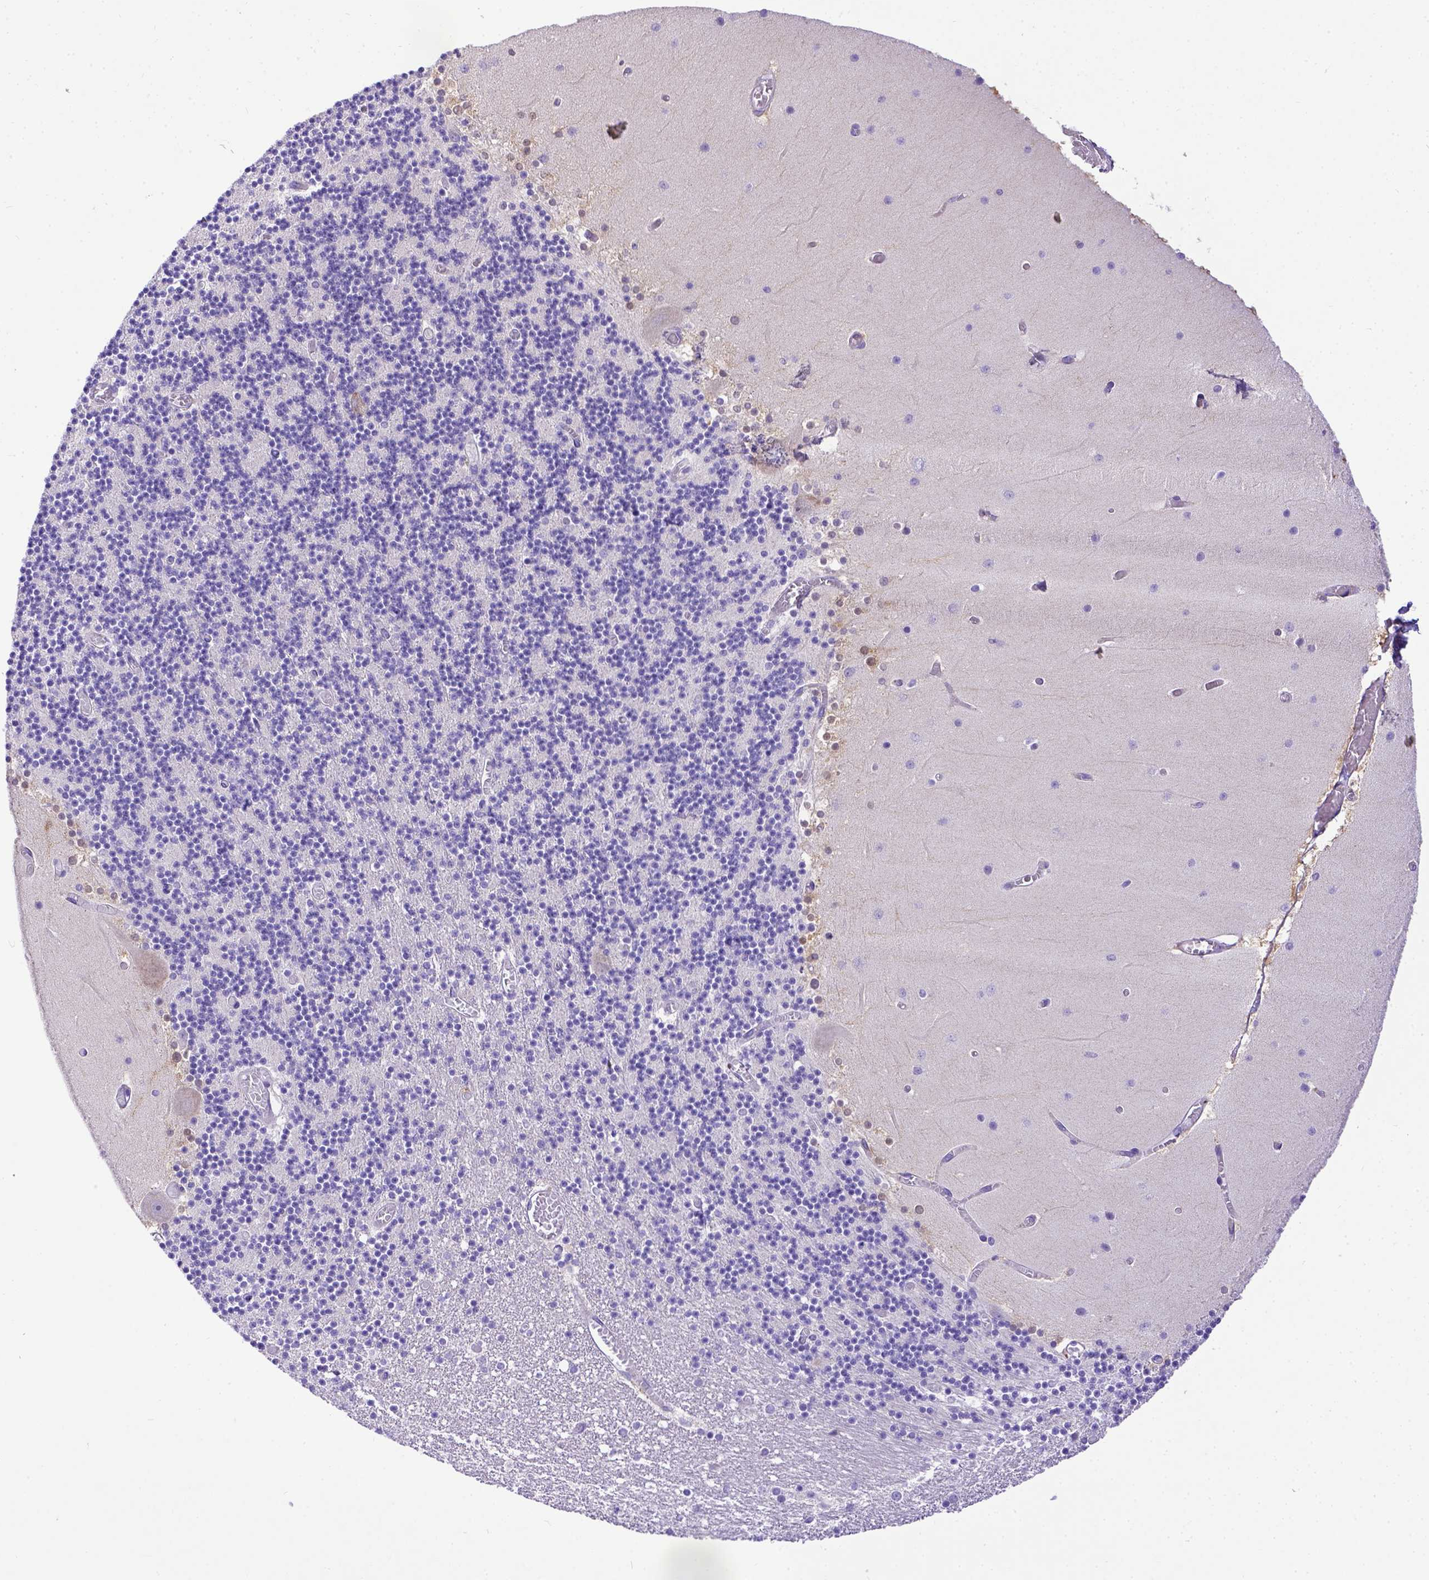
{"staining": {"intensity": "negative", "quantity": "none", "location": "none"}, "tissue": "cerebellum", "cell_type": "Cells in granular layer", "image_type": "normal", "snomed": [{"axis": "morphology", "description": "Normal tissue, NOS"}, {"axis": "topography", "description": "Cerebellum"}], "caption": "Immunohistochemistry of unremarkable human cerebellum displays no positivity in cells in granular layer.", "gene": "CFAP300", "patient": {"sex": "female", "age": 28}}